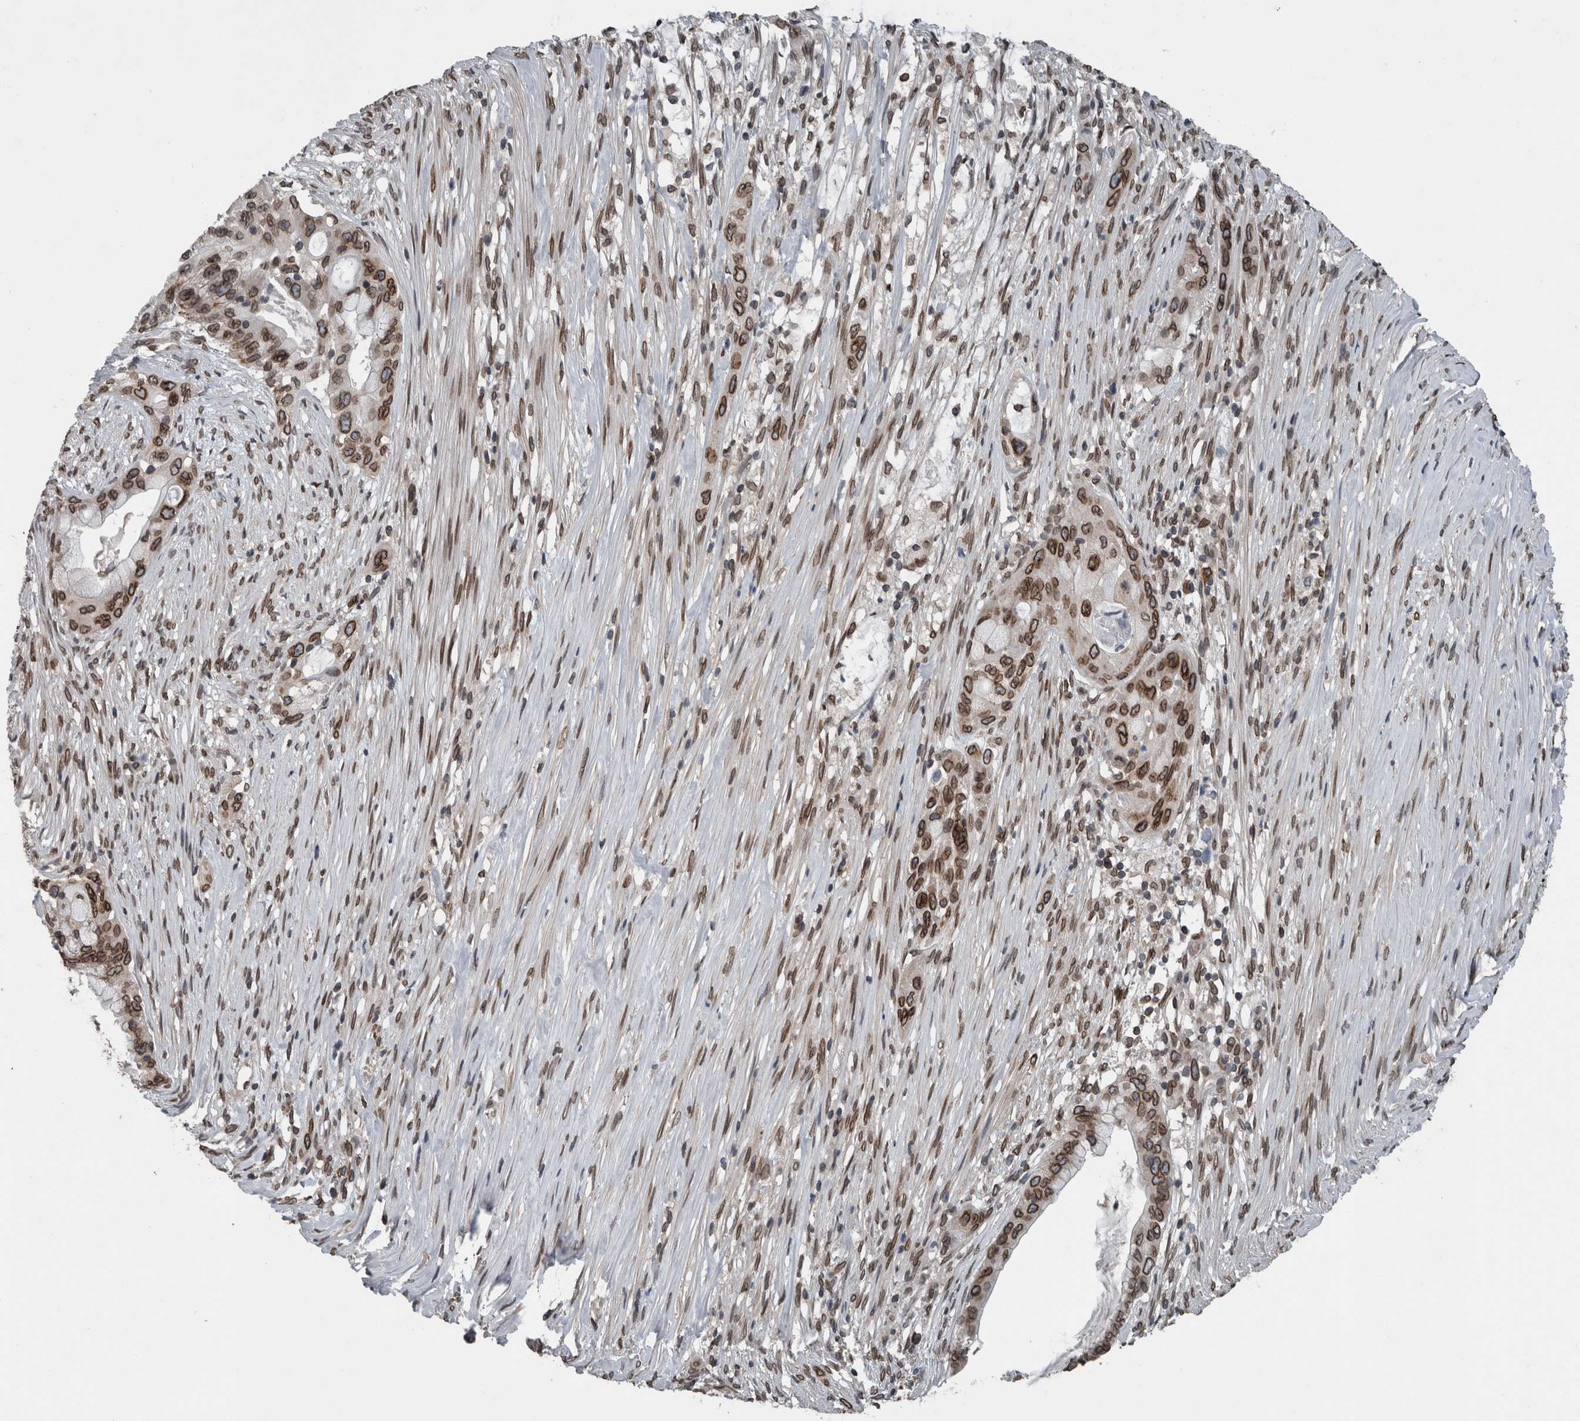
{"staining": {"intensity": "strong", "quantity": ">75%", "location": "cytoplasmic/membranous,nuclear"}, "tissue": "pancreatic cancer", "cell_type": "Tumor cells", "image_type": "cancer", "snomed": [{"axis": "morphology", "description": "Adenocarcinoma, NOS"}, {"axis": "topography", "description": "Pancreas"}], "caption": "Immunohistochemistry (IHC) photomicrograph of neoplastic tissue: pancreatic cancer stained using immunohistochemistry reveals high levels of strong protein expression localized specifically in the cytoplasmic/membranous and nuclear of tumor cells, appearing as a cytoplasmic/membranous and nuclear brown color.", "gene": "RANBP2", "patient": {"sex": "male", "age": 53}}